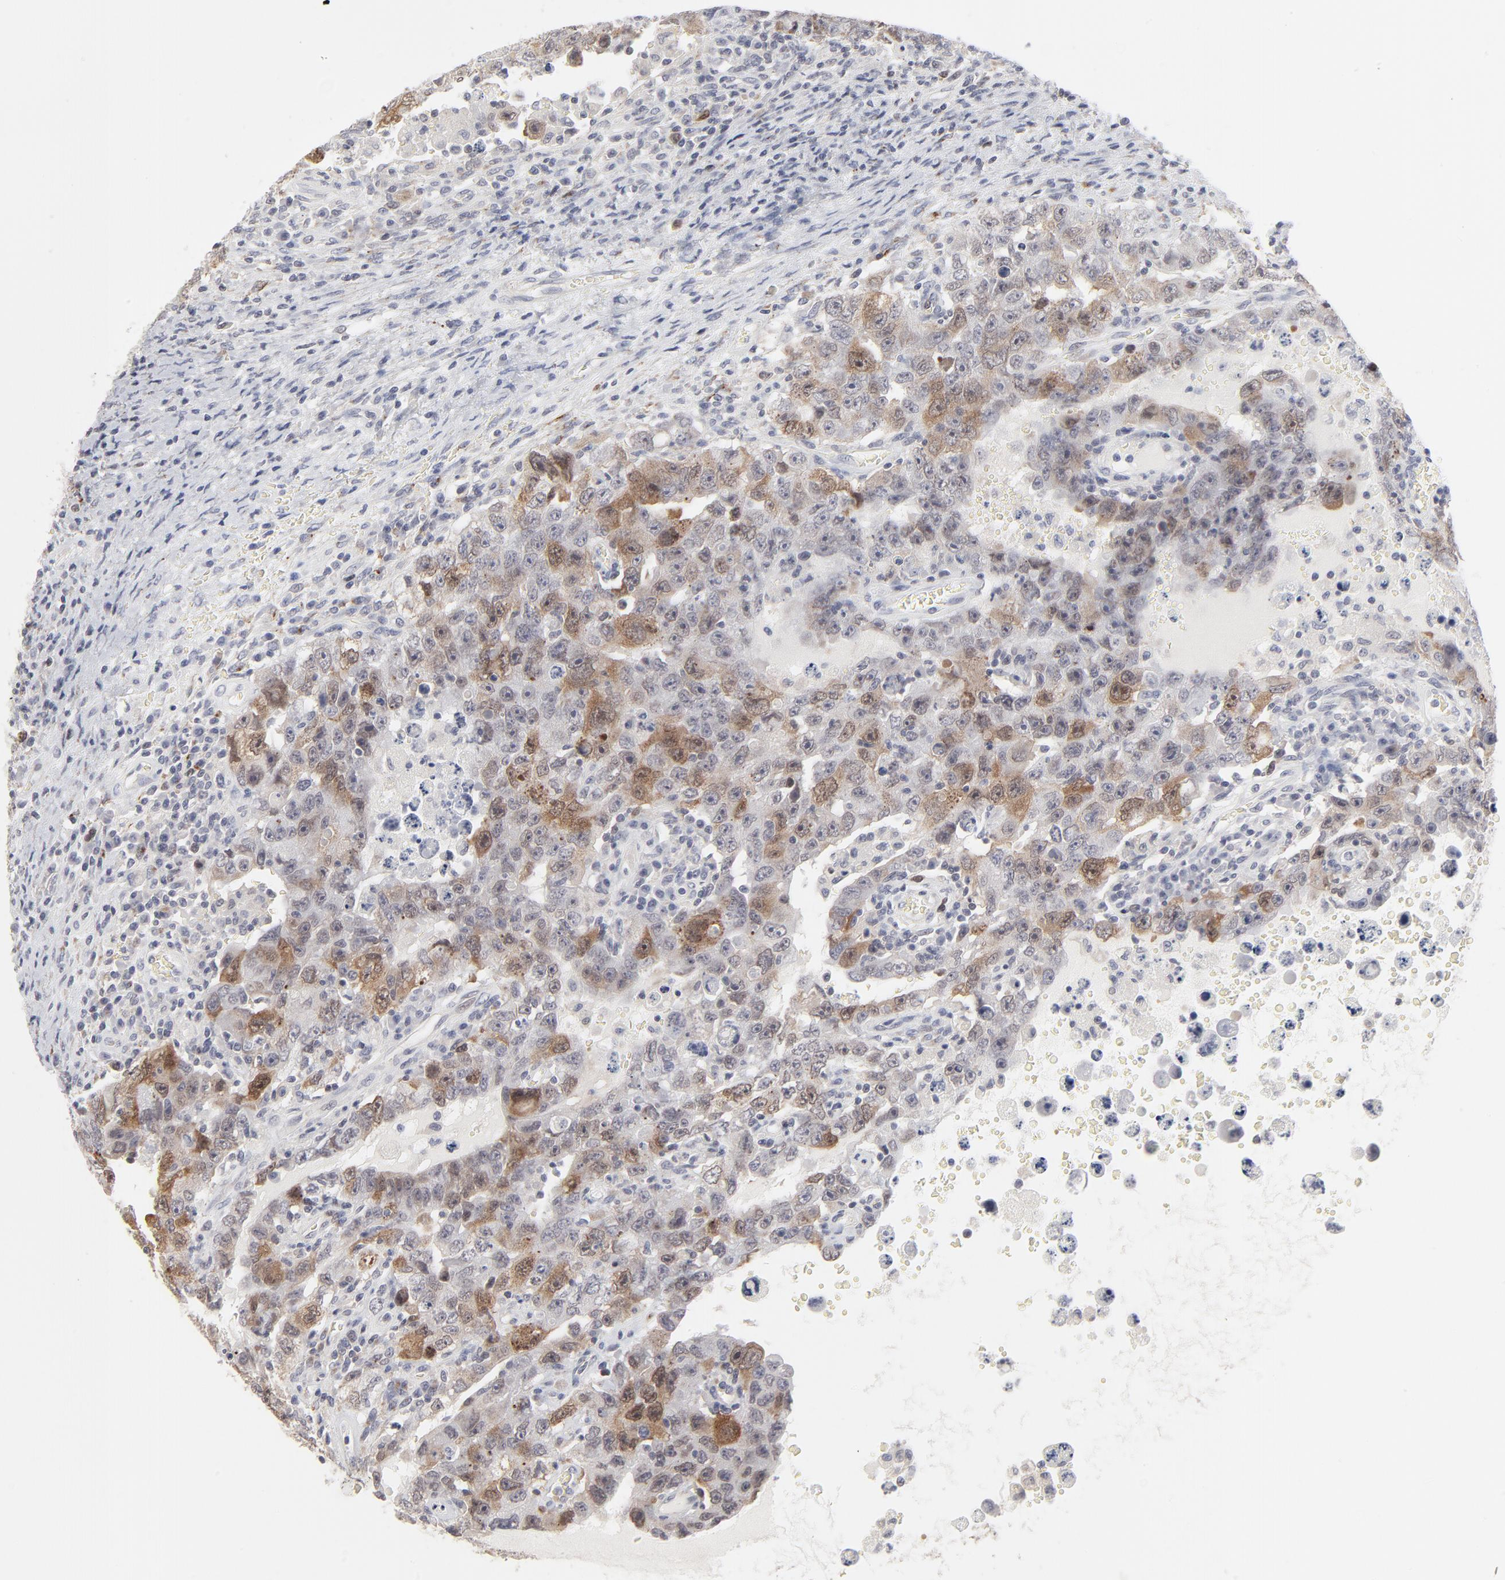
{"staining": {"intensity": "moderate", "quantity": "25%-75%", "location": "cytoplasmic/membranous"}, "tissue": "testis cancer", "cell_type": "Tumor cells", "image_type": "cancer", "snomed": [{"axis": "morphology", "description": "Carcinoma, Embryonal, NOS"}, {"axis": "topography", "description": "Testis"}], "caption": "Immunohistochemistry (IHC) (DAB (3,3'-diaminobenzidine)) staining of testis cancer displays moderate cytoplasmic/membranous protein staining in about 25%-75% of tumor cells.", "gene": "AURKA", "patient": {"sex": "male", "age": 26}}